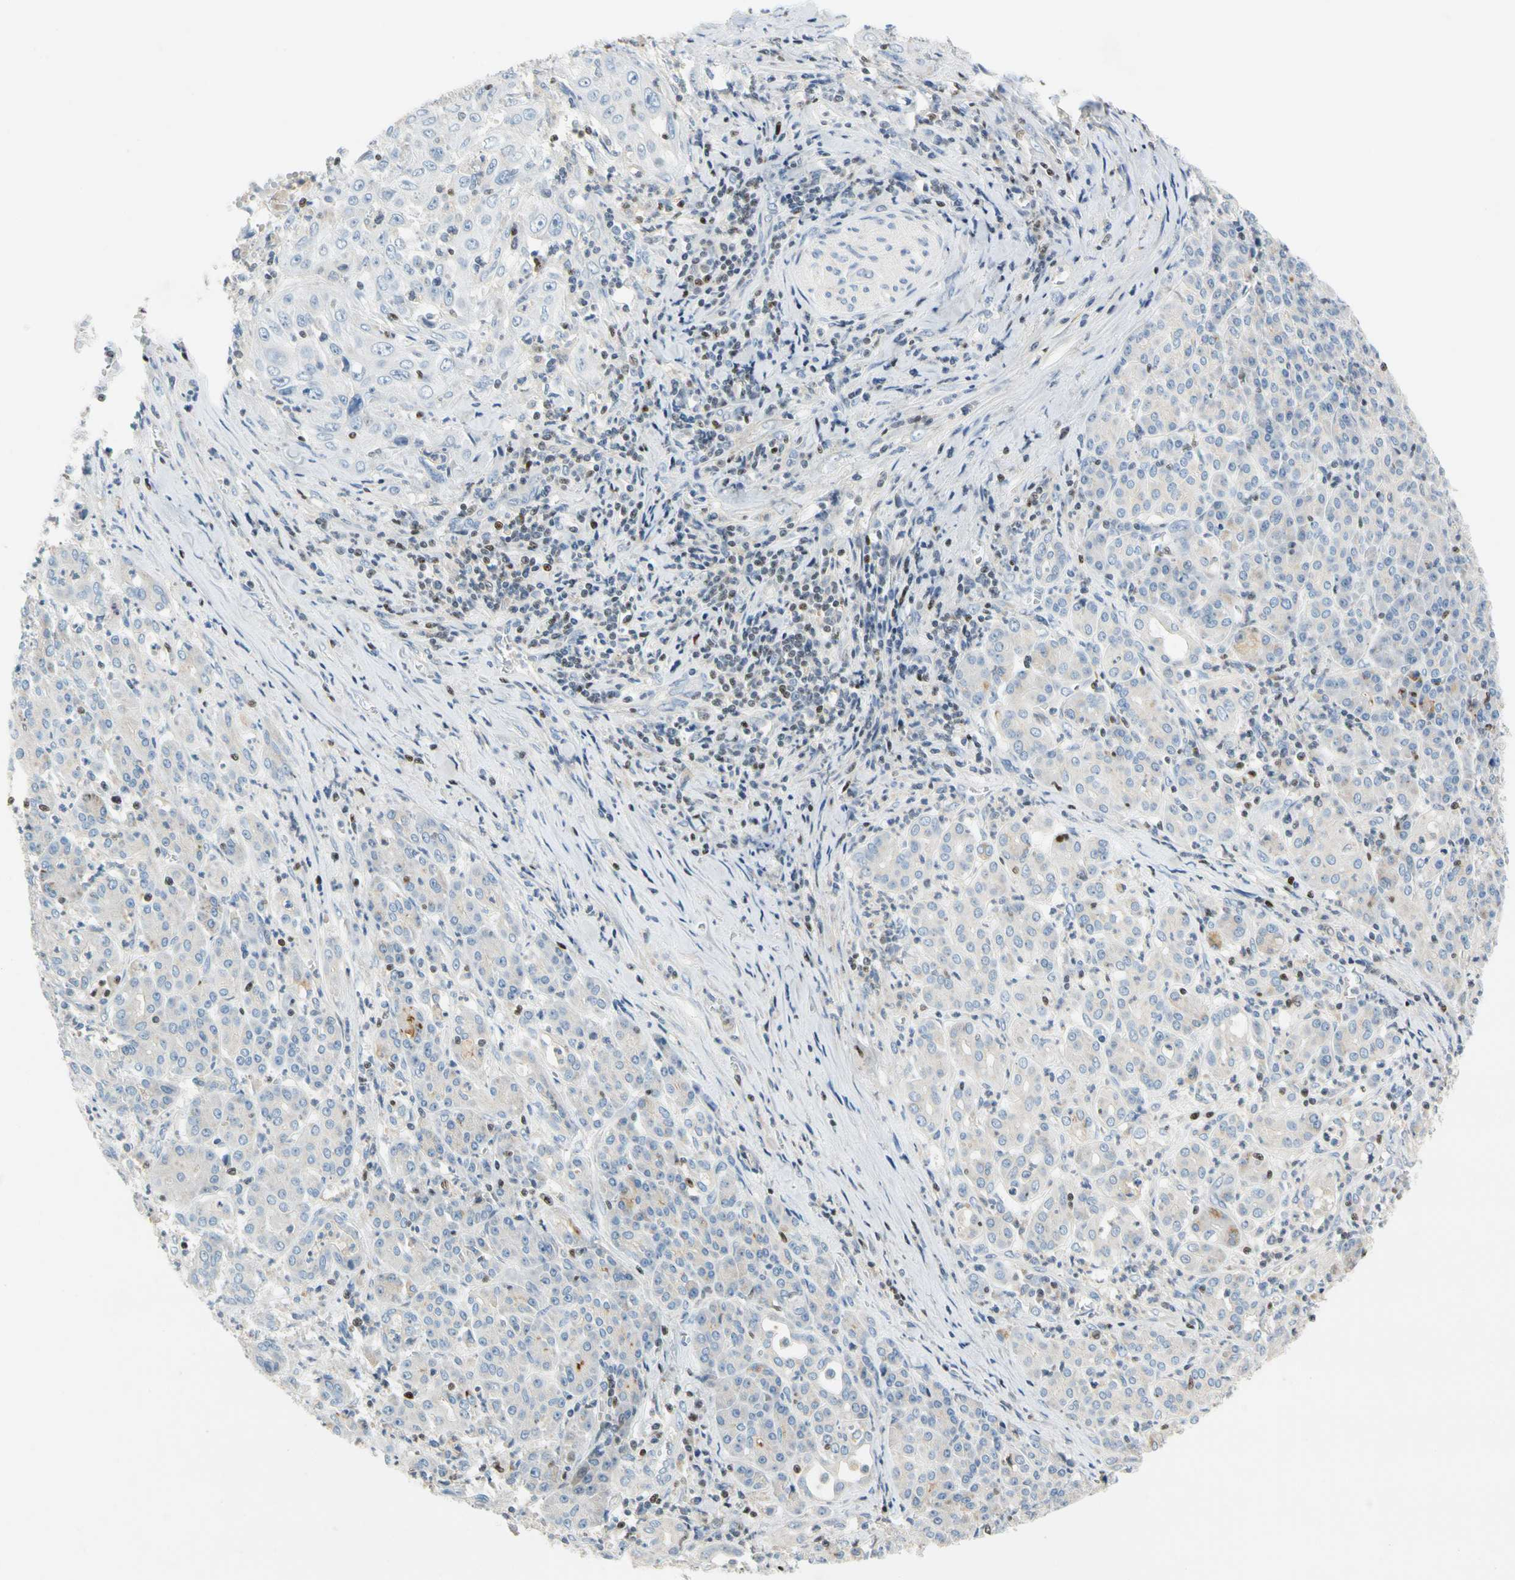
{"staining": {"intensity": "negative", "quantity": "none", "location": "none"}, "tissue": "pancreatic cancer", "cell_type": "Tumor cells", "image_type": "cancer", "snomed": [{"axis": "morphology", "description": "Adenocarcinoma, NOS"}, {"axis": "topography", "description": "Pancreas"}], "caption": "High magnification brightfield microscopy of pancreatic cancer stained with DAB (brown) and counterstained with hematoxylin (blue): tumor cells show no significant positivity. Brightfield microscopy of immunohistochemistry stained with DAB (brown) and hematoxylin (blue), captured at high magnification.", "gene": "SP140", "patient": {"sex": "male", "age": 70}}